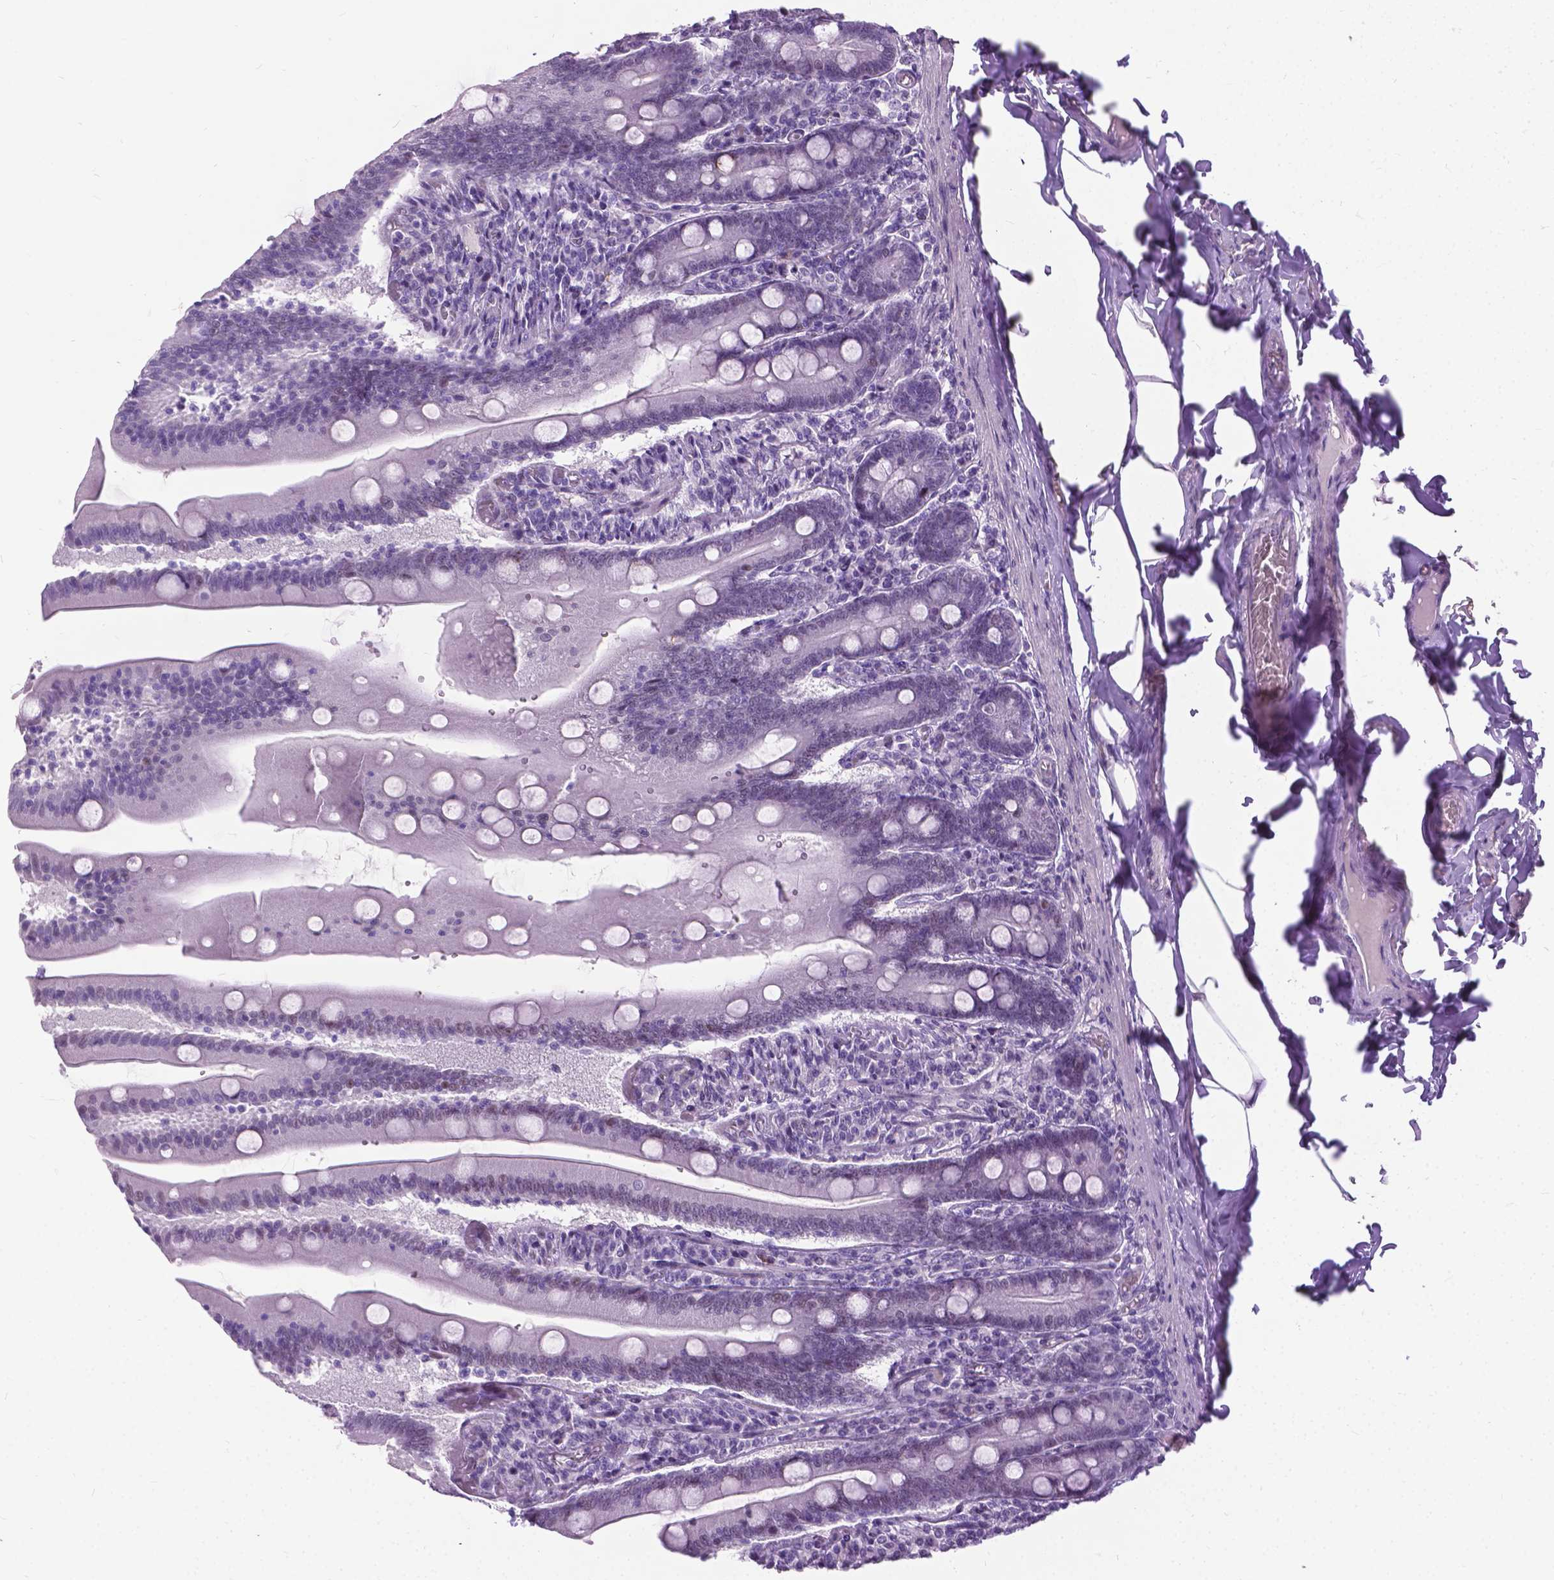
{"staining": {"intensity": "negative", "quantity": "none", "location": "none"}, "tissue": "small intestine", "cell_type": "Glandular cells", "image_type": "normal", "snomed": [{"axis": "morphology", "description": "Normal tissue, NOS"}, {"axis": "topography", "description": "Small intestine"}], "caption": "This photomicrograph is of normal small intestine stained with immunohistochemistry (IHC) to label a protein in brown with the nuclei are counter-stained blue. There is no staining in glandular cells.", "gene": "PROB1", "patient": {"sex": "male", "age": 37}}